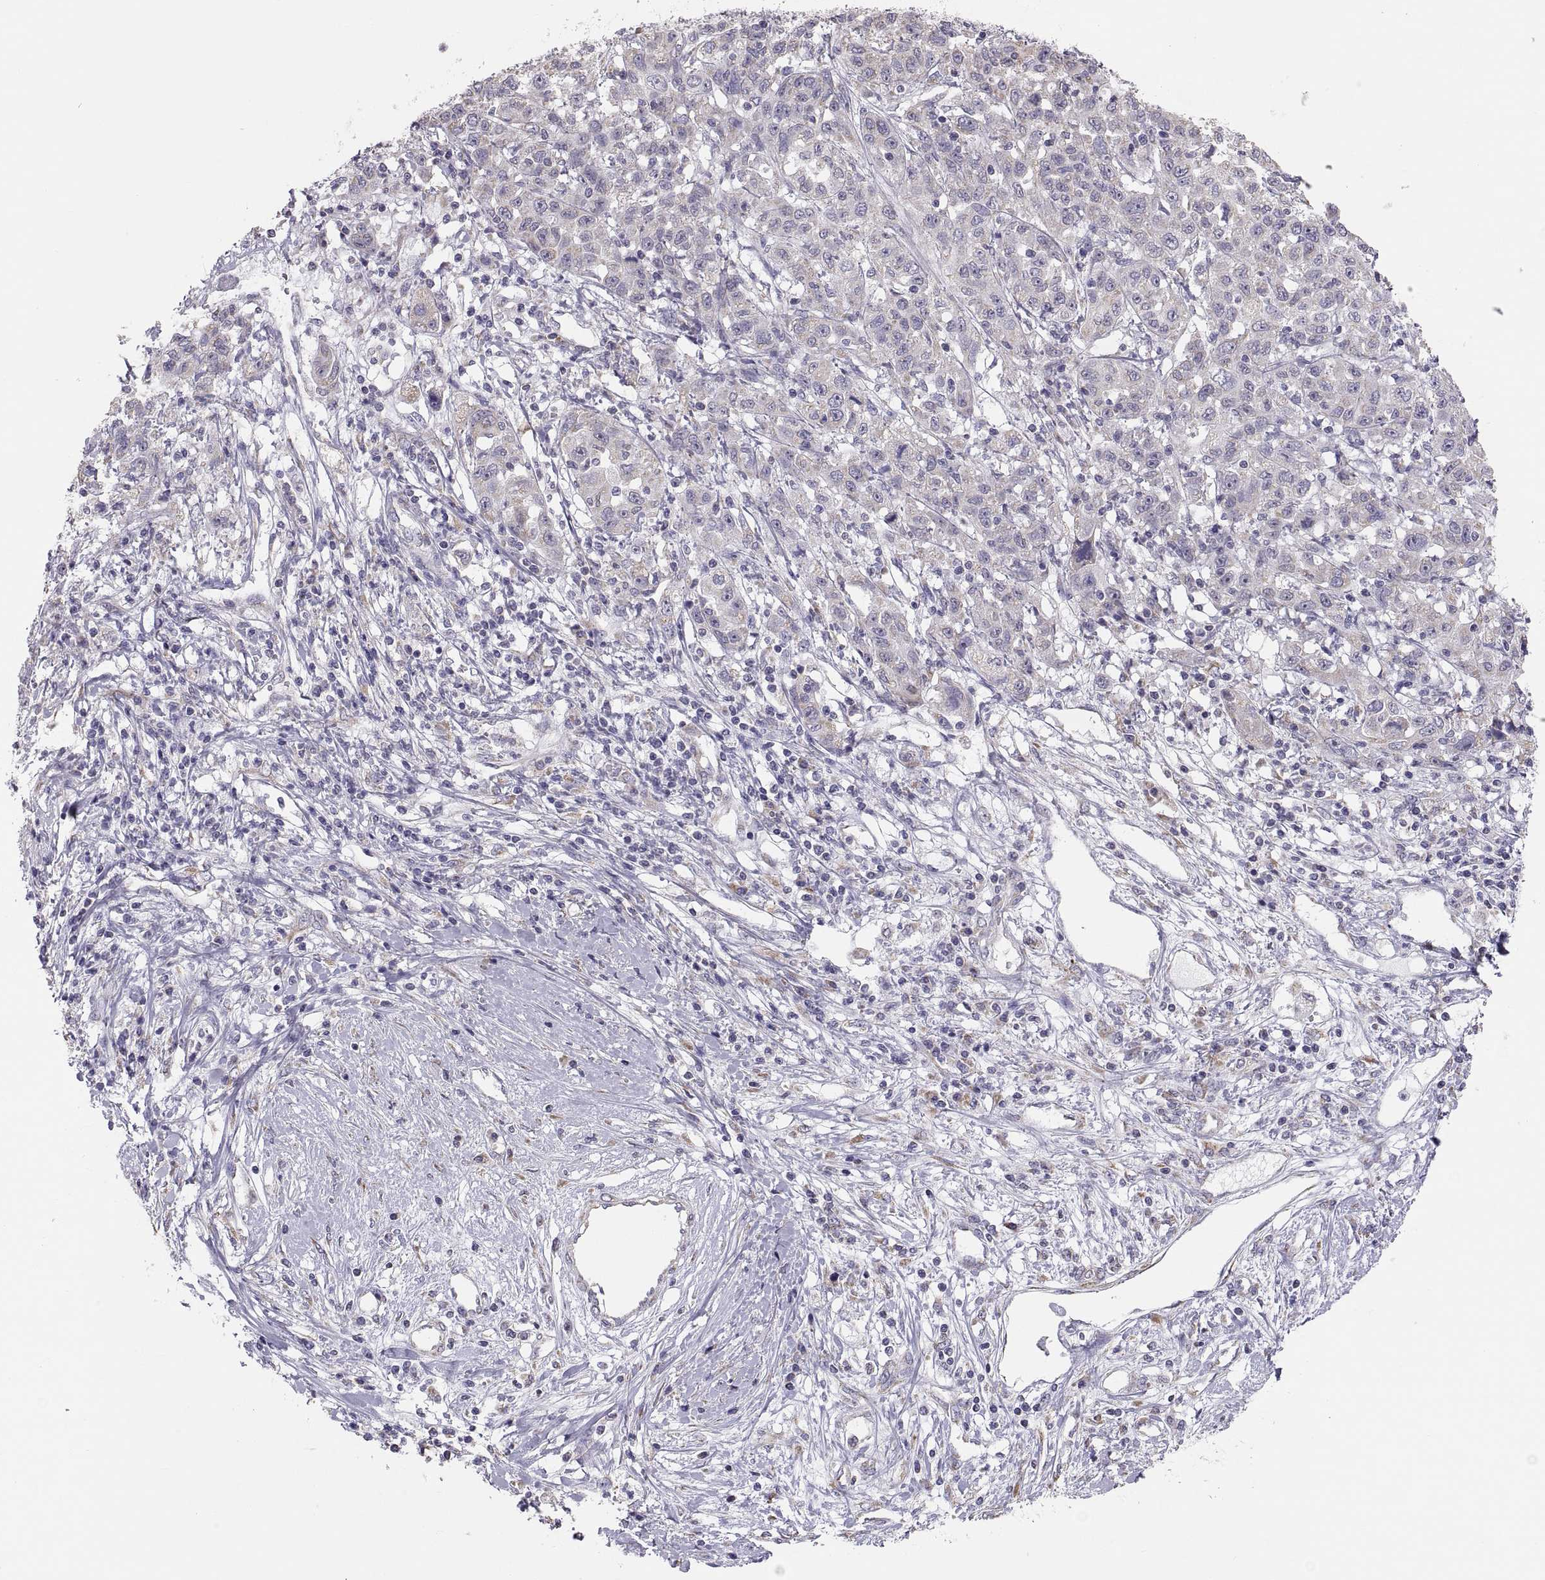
{"staining": {"intensity": "weak", "quantity": "<25%", "location": "cytoplasmic/membranous"}, "tissue": "liver cancer", "cell_type": "Tumor cells", "image_type": "cancer", "snomed": [{"axis": "morphology", "description": "Adenocarcinoma, NOS"}, {"axis": "morphology", "description": "Cholangiocarcinoma"}, {"axis": "topography", "description": "Liver"}], "caption": "Human liver cholangiocarcinoma stained for a protein using immunohistochemistry (IHC) shows no positivity in tumor cells.", "gene": "TNNC1", "patient": {"sex": "male", "age": 64}}